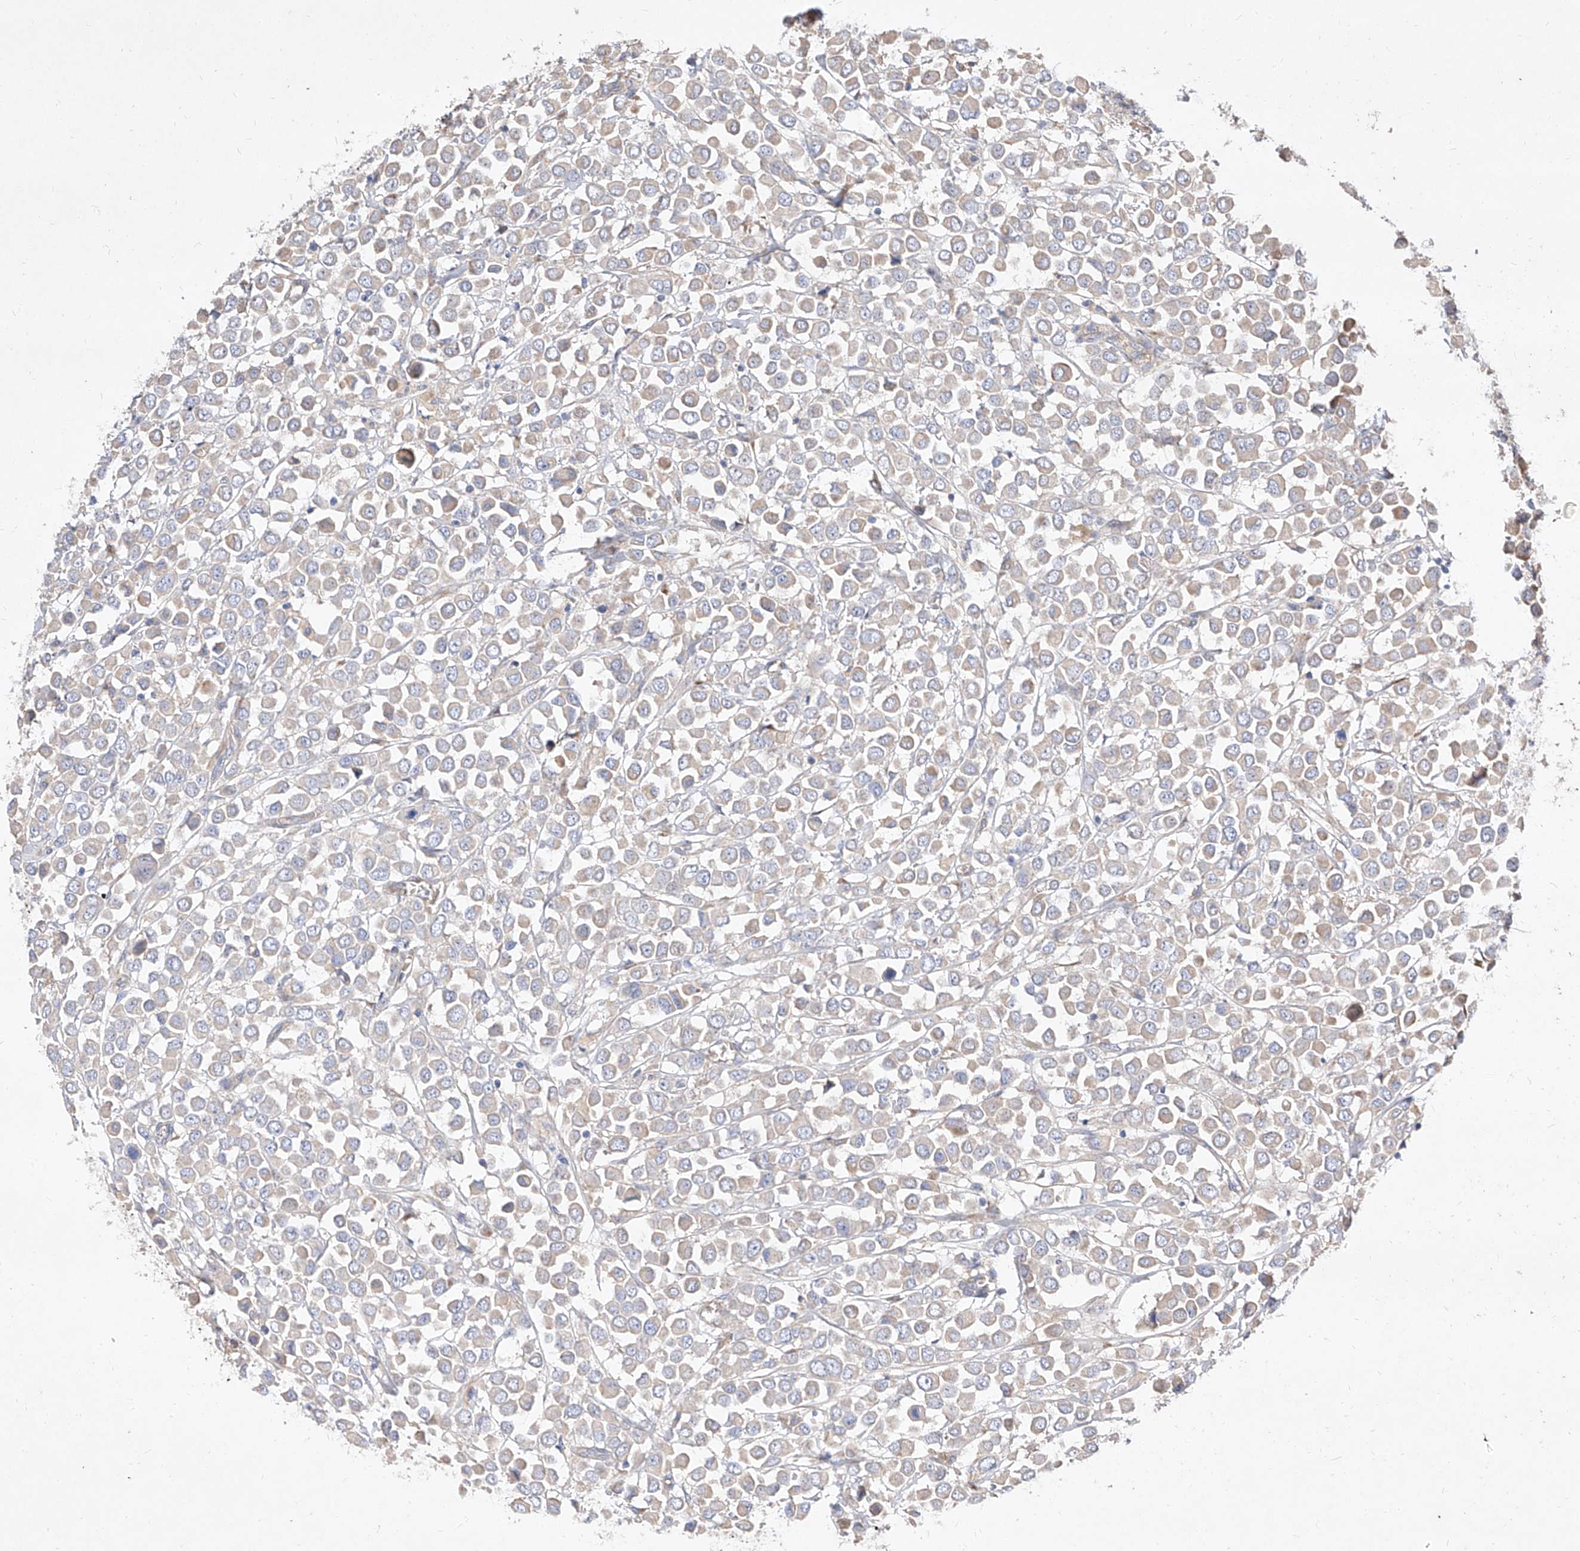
{"staining": {"intensity": "negative", "quantity": "none", "location": "none"}, "tissue": "breast cancer", "cell_type": "Tumor cells", "image_type": "cancer", "snomed": [{"axis": "morphology", "description": "Duct carcinoma"}, {"axis": "topography", "description": "Breast"}], "caption": "Immunohistochemistry (IHC) photomicrograph of human breast cancer (invasive ductal carcinoma) stained for a protein (brown), which shows no staining in tumor cells.", "gene": "DIRAS3", "patient": {"sex": "female", "age": 61}}